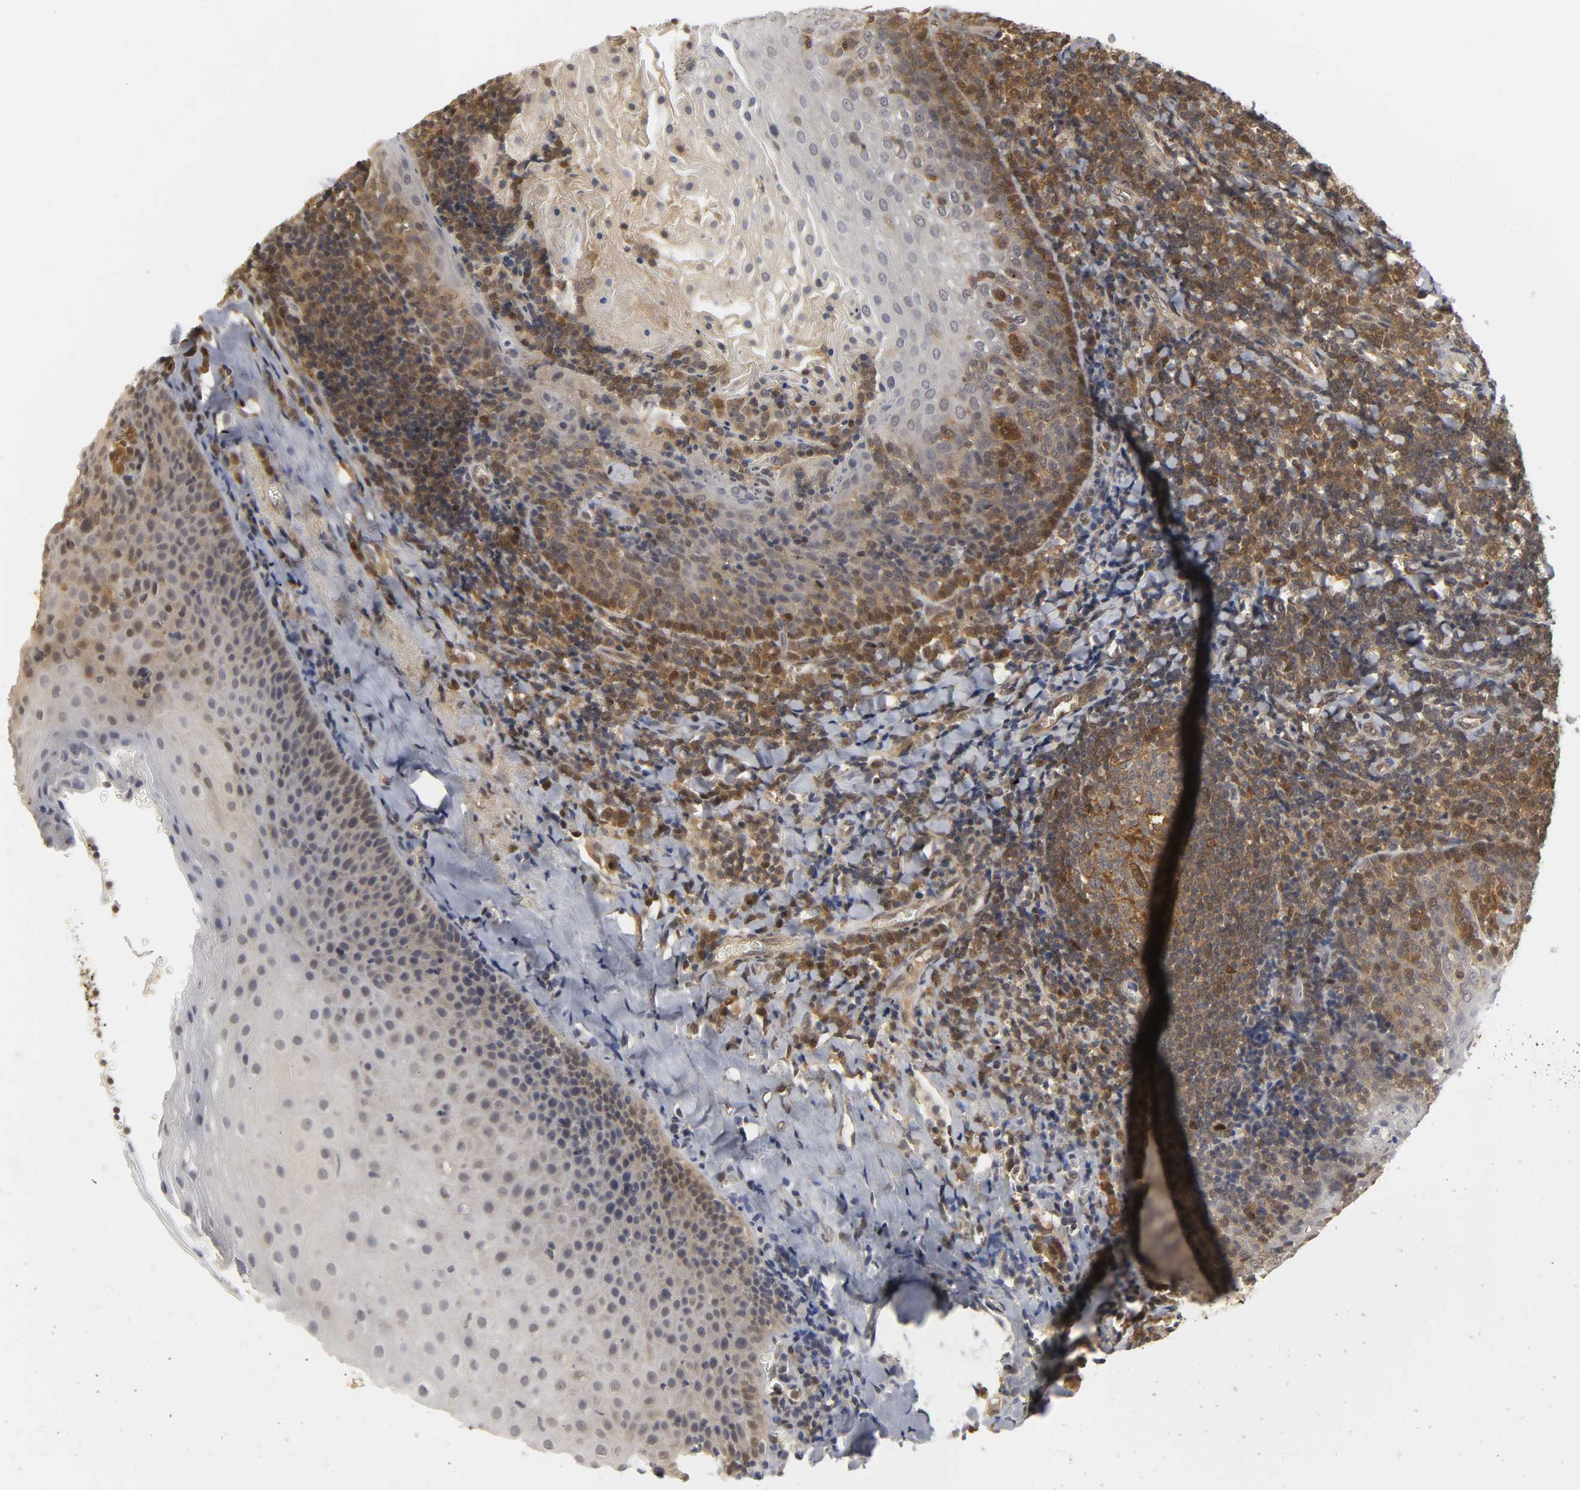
{"staining": {"intensity": "moderate", "quantity": ">75%", "location": "cytoplasmic/membranous,nuclear"}, "tissue": "tonsil", "cell_type": "Germinal center cells", "image_type": "normal", "snomed": [{"axis": "morphology", "description": "Normal tissue, NOS"}, {"axis": "topography", "description": "Tonsil"}], "caption": "The image exhibits immunohistochemical staining of benign tonsil. There is moderate cytoplasmic/membranous,nuclear positivity is present in about >75% of germinal center cells.", "gene": "PARK7", "patient": {"sex": "male", "age": 31}}